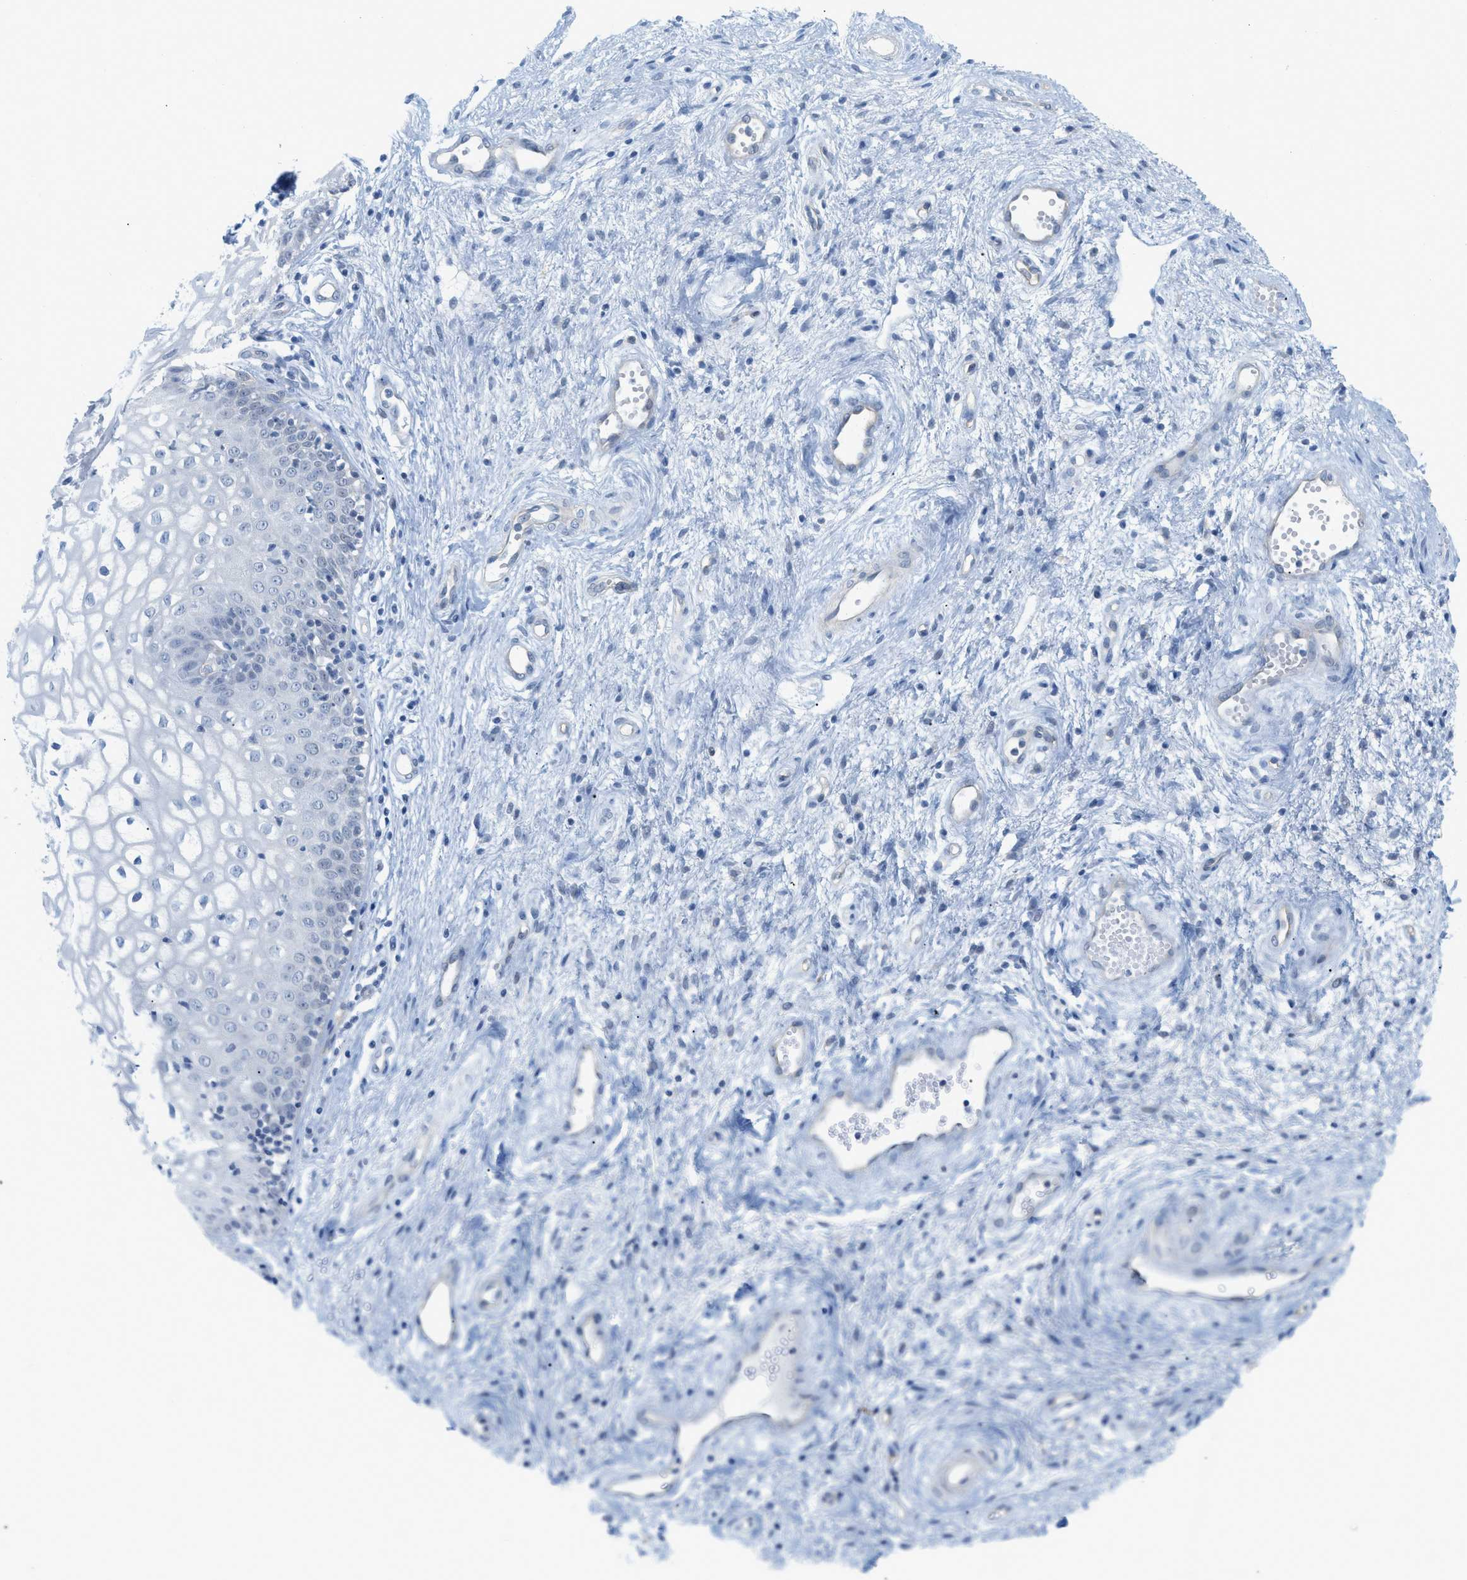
{"staining": {"intensity": "negative", "quantity": "none", "location": "none"}, "tissue": "vagina", "cell_type": "Squamous epithelial cells", "image_type": "normal", "snomed": [{"axis": "morphology", "description": "Normal tissue, NOS"}, {"axis": "topography", "description": "Vagina"}], "caption": "High magnification brightfield microscopy of unremarkable vagina stained with DAB (brown) and counterstained with hematoxylin (blue): squamous epithelial cells show no significant positivity.", "gene": "HLTF", "patient": {"sex": "female", "age": 34}}